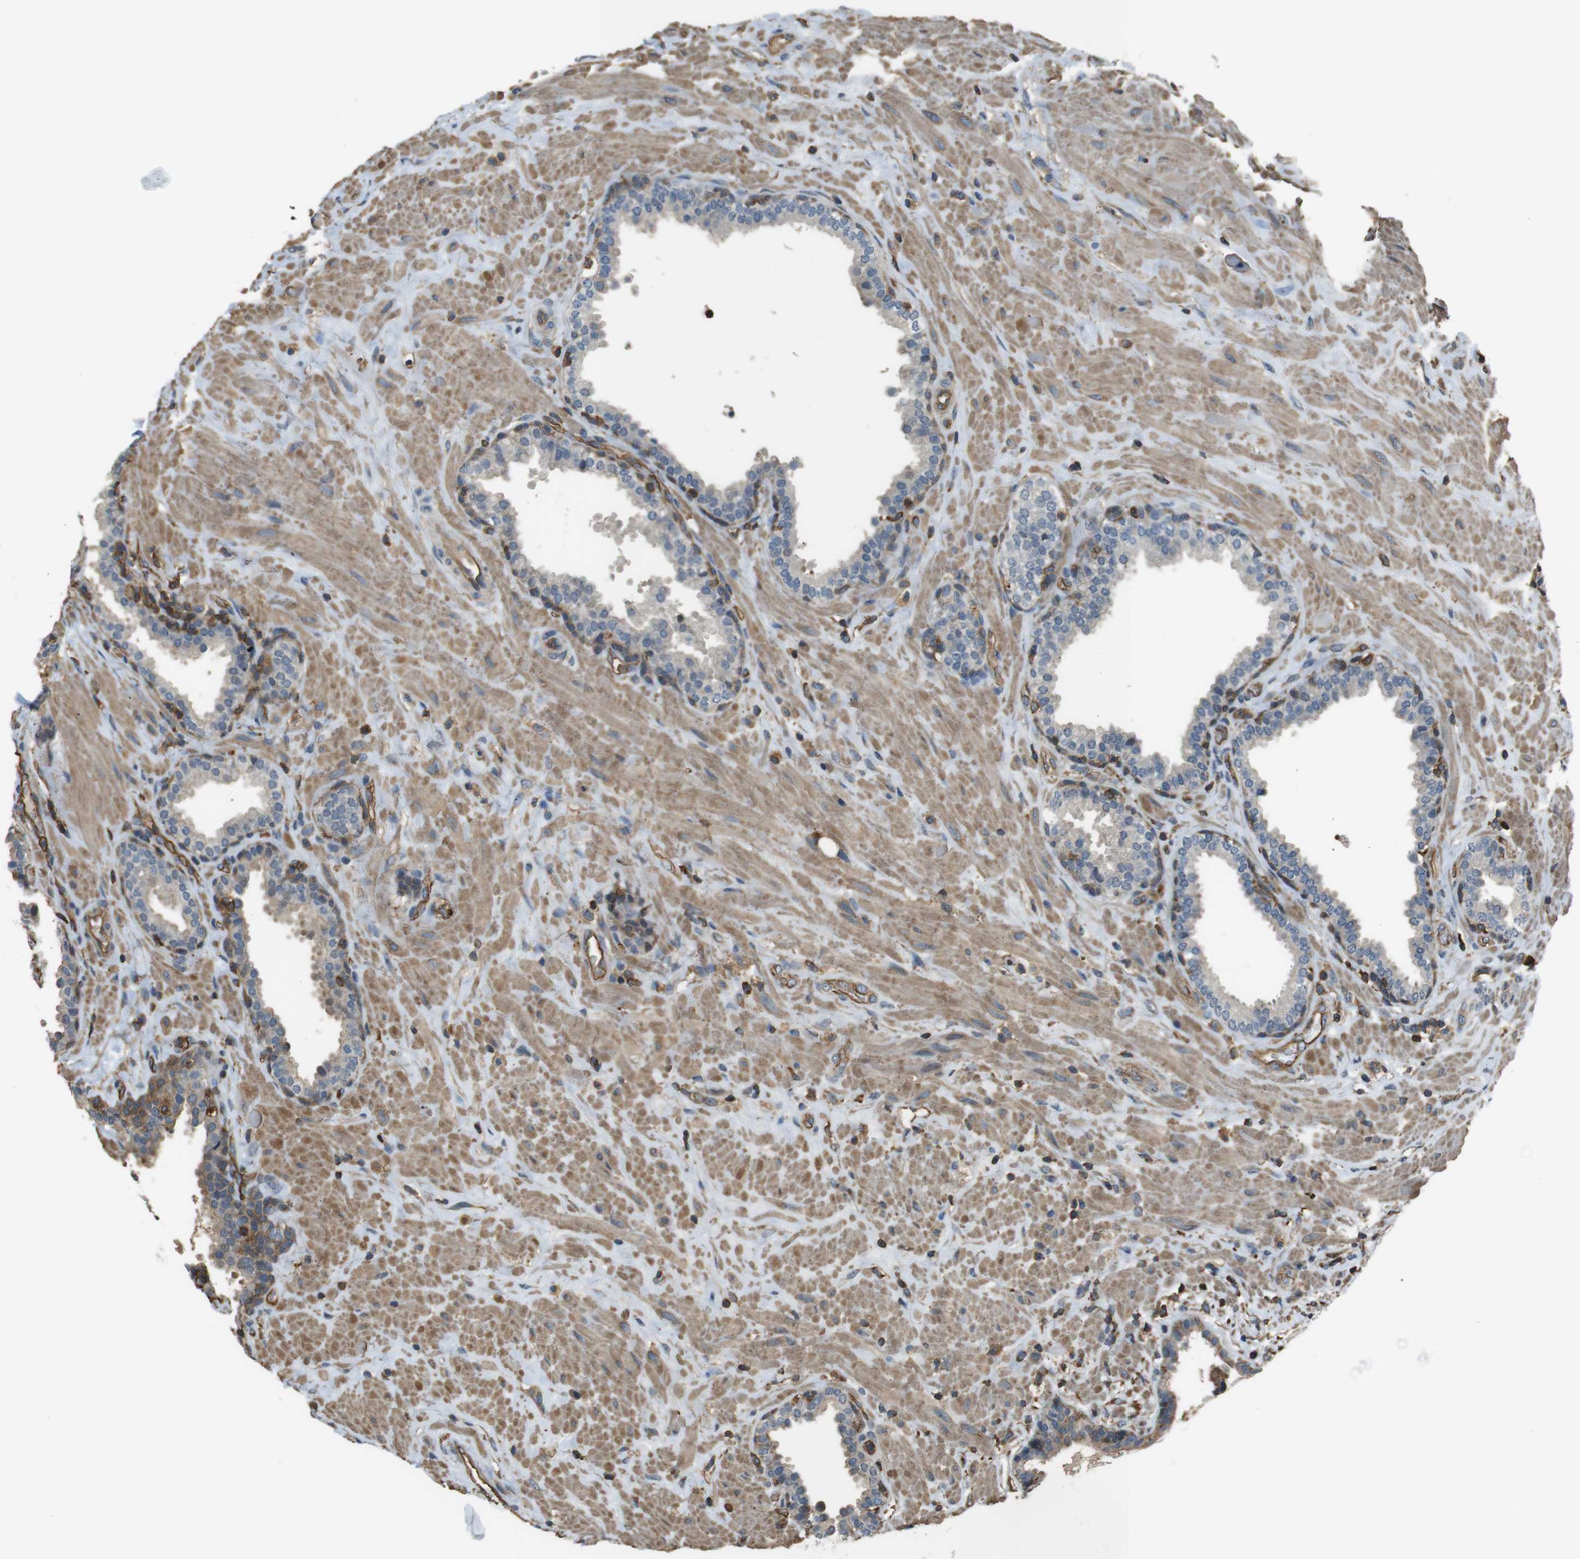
{"staining": {"intensity": "moderate", "quantity": "25%-75%", "location": "cytoplasmic/membranous"}, "tissue": "prostate", "cell_type": "Glandular cells", "image_type": "normal", "snomed": [{"axis": "morphology", "description": "Normal tissue, NOS"}, {"axis": "topography", "description": "Prostate"}], "caption": "Immunohistochemical staining of unremarkable prostate demonstrates 25%-75% levels of moderate cytoplasmic/membranous protein positivity in about 25%-75% of glandular cells.", "gene": "FCAR", "patient": {"sex": "male", "age": 51}}